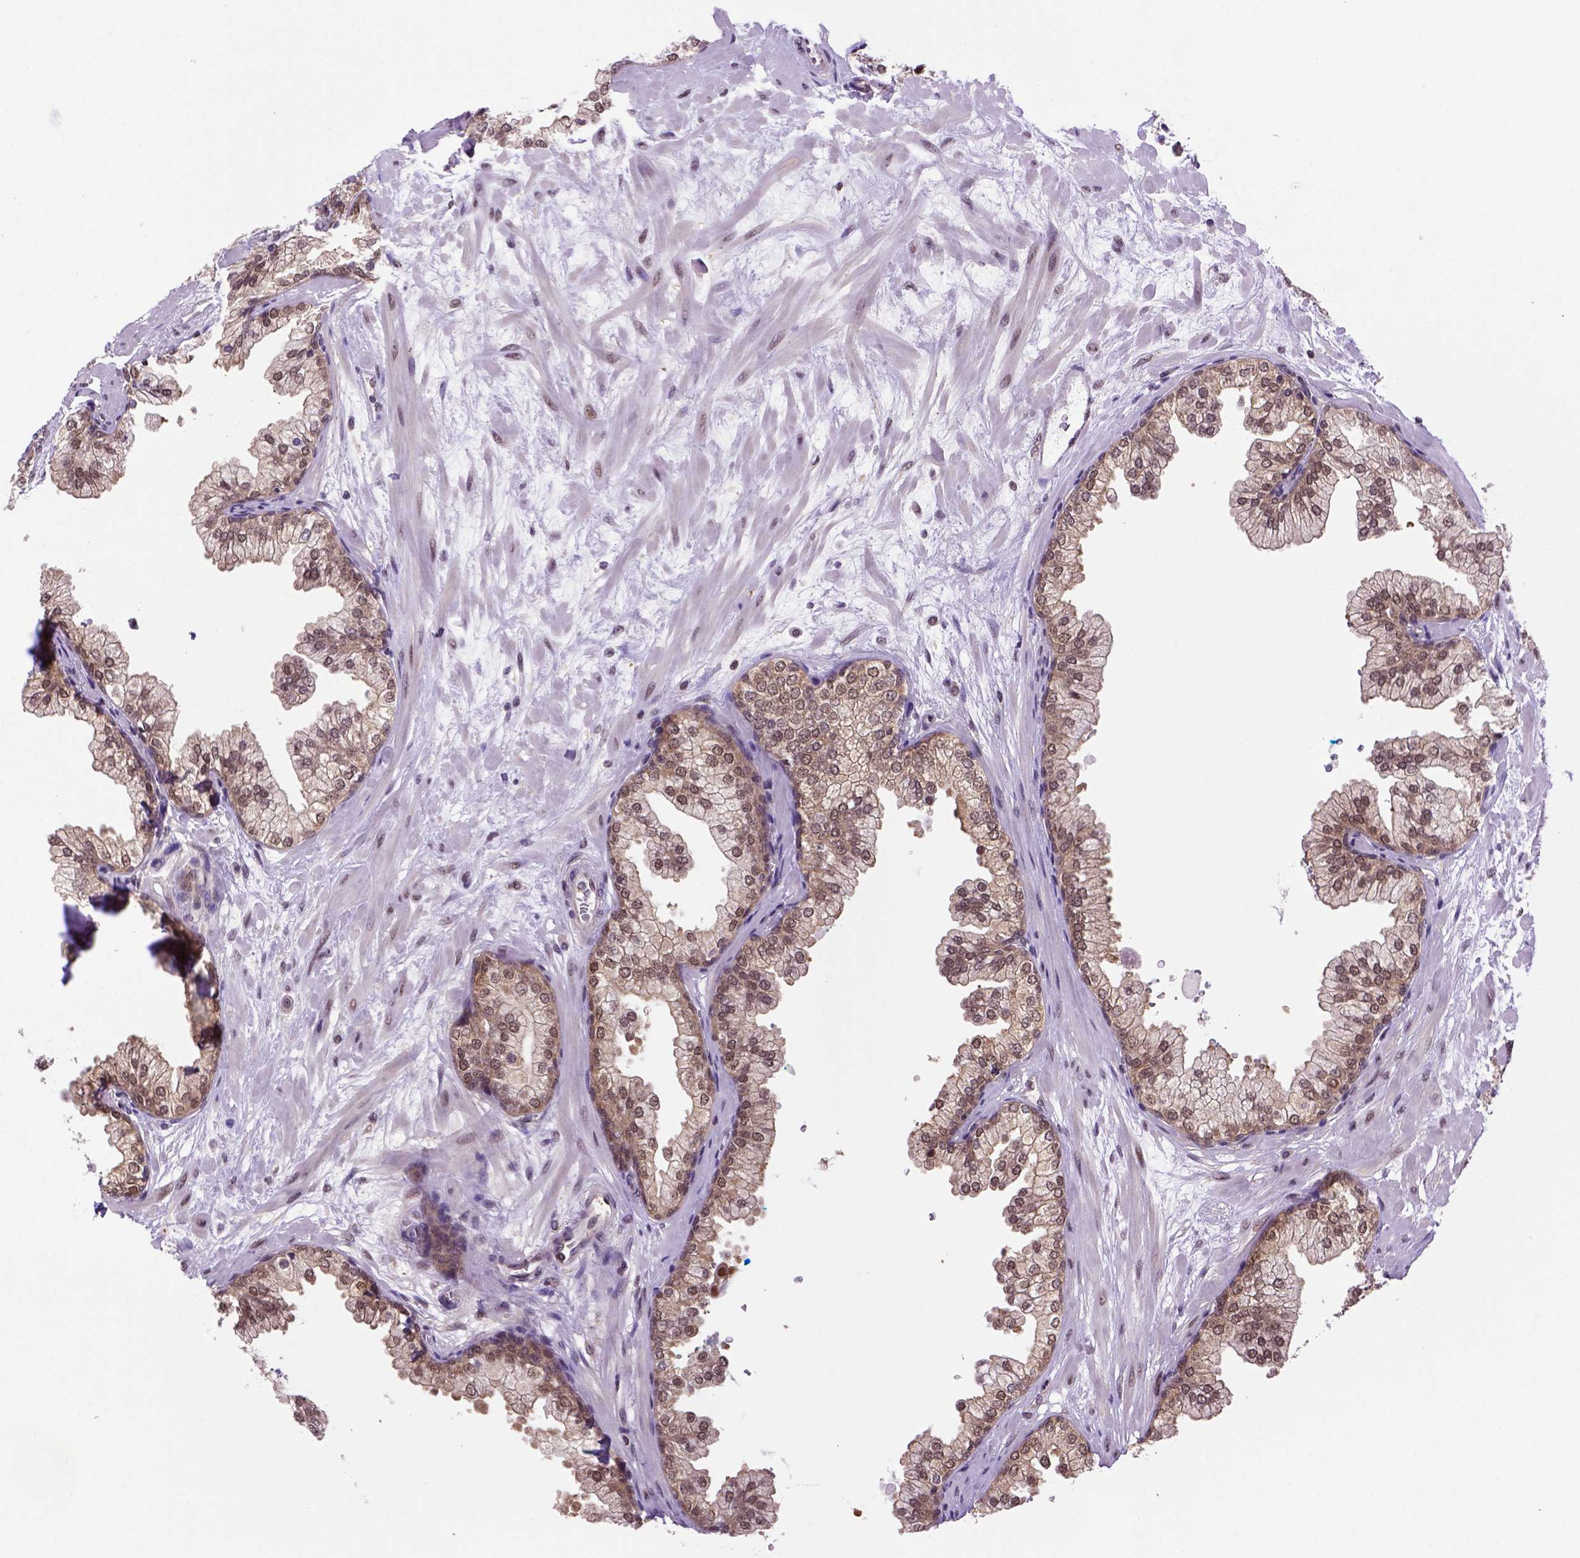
{"staining": {"intensity": "moderate", "quantity": ">75%", "location": "nuclear"}, "tissue": "prostate", "cell_type": "Glandular cells", "image_type": "normal", "snomed": [{"axis": "morphology", "description": "Normal tissue, NOS"}, {"axis": "topography", "description": "Prostate"}, {"axis": "topography", "description": "Peripheral nerve tissue"}], "caption": "IHC of benign human prostate reveals medium levels of moderate nuclear staining in approximately >75% of glandular cells.", "gene": "PSMC2", "patient": {"sex": "male", "age": 61}}